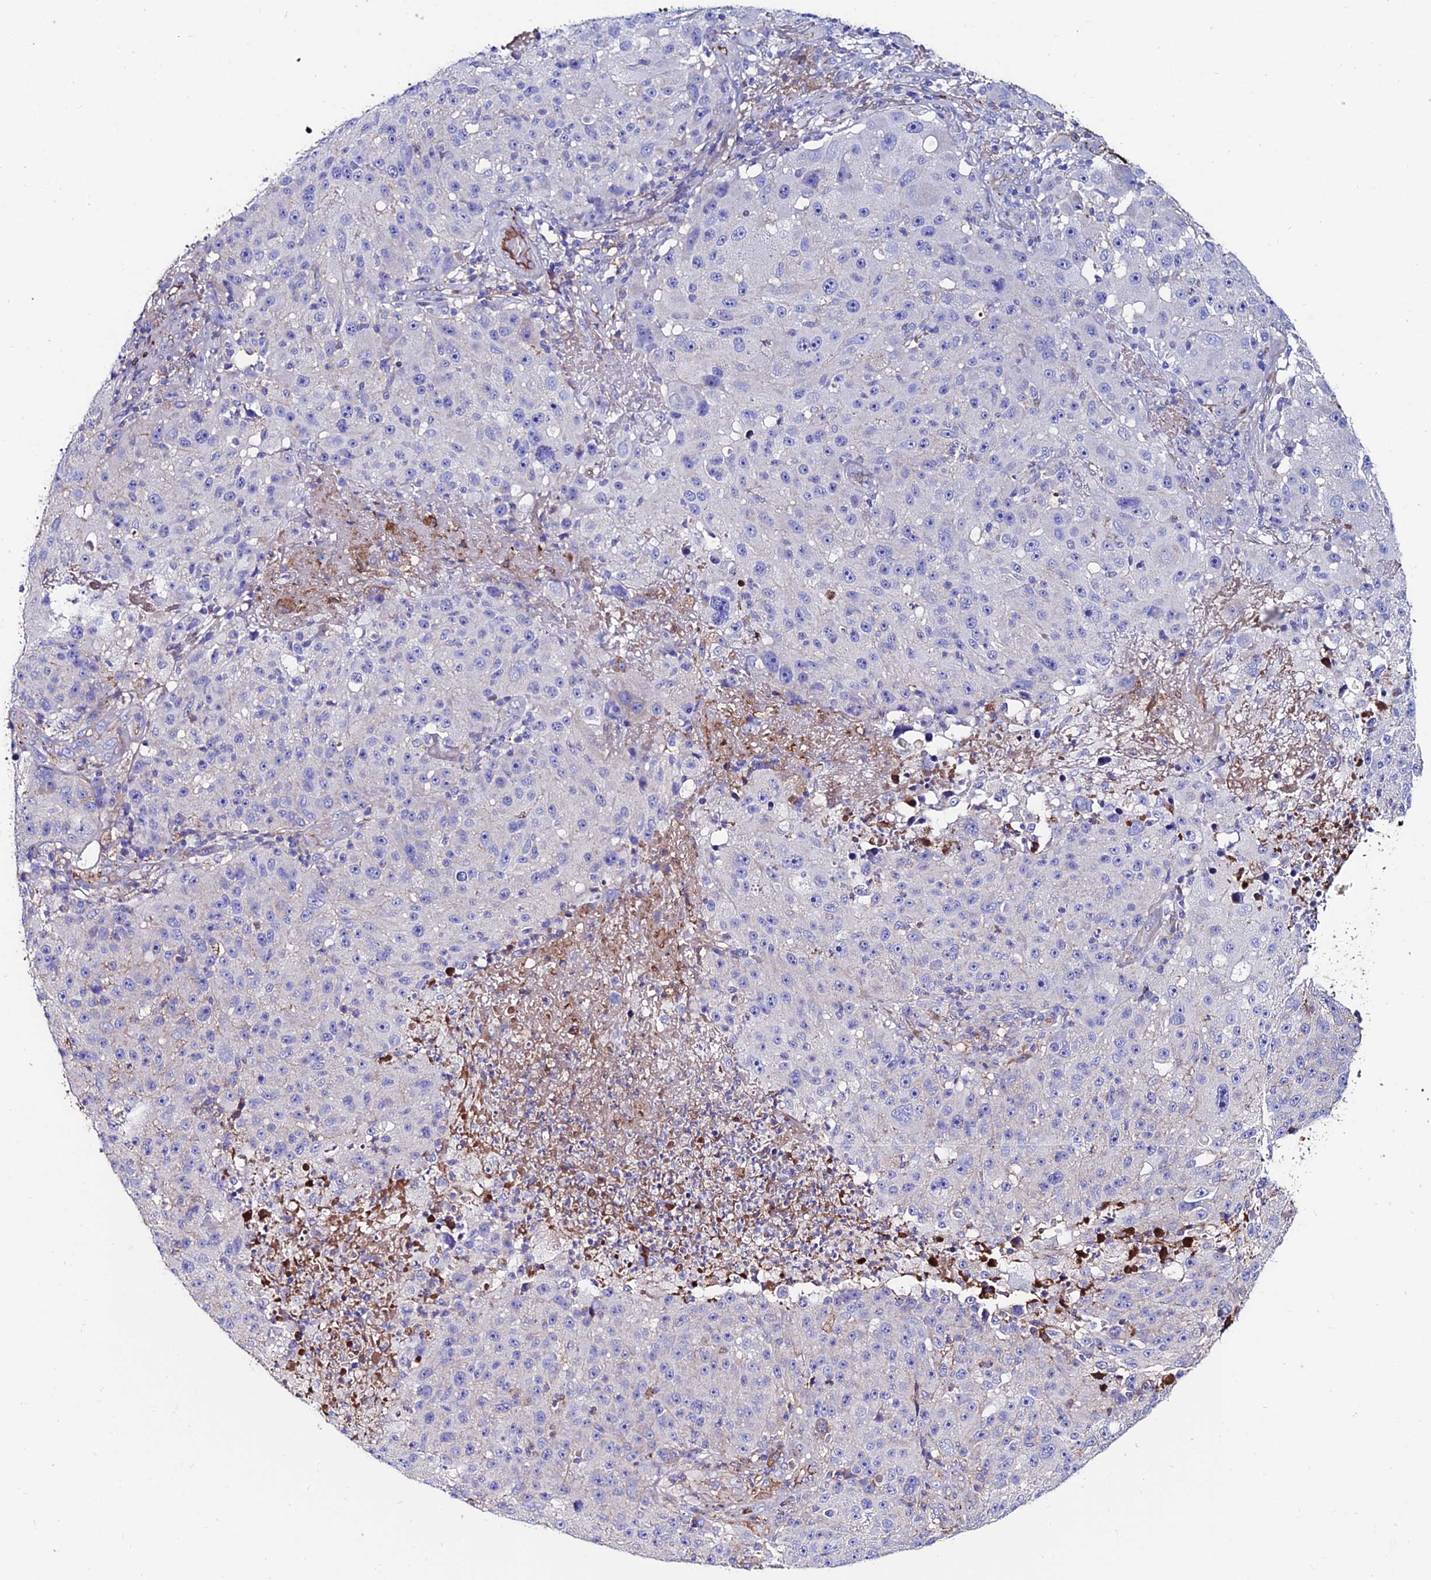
{"staining": {"intensity": "negative", "quantity": "none", "location": "none"}, "tissue": "melanoma", "cell_type": "Tumor cells", "image_type": "cancer", "snomed": [{"axis": "morphology", "description": "Malignant melanoma, NOS"}, {"axis": "topography", "description": "Skin"}], "caption": "High power microscopy micrograph of an immunohistochemistry micrograph of melanoma, revealing no significant staining in tumor cells.", "gene": "SLC25A16", "patient": {"sex": "male", "age": 53}}